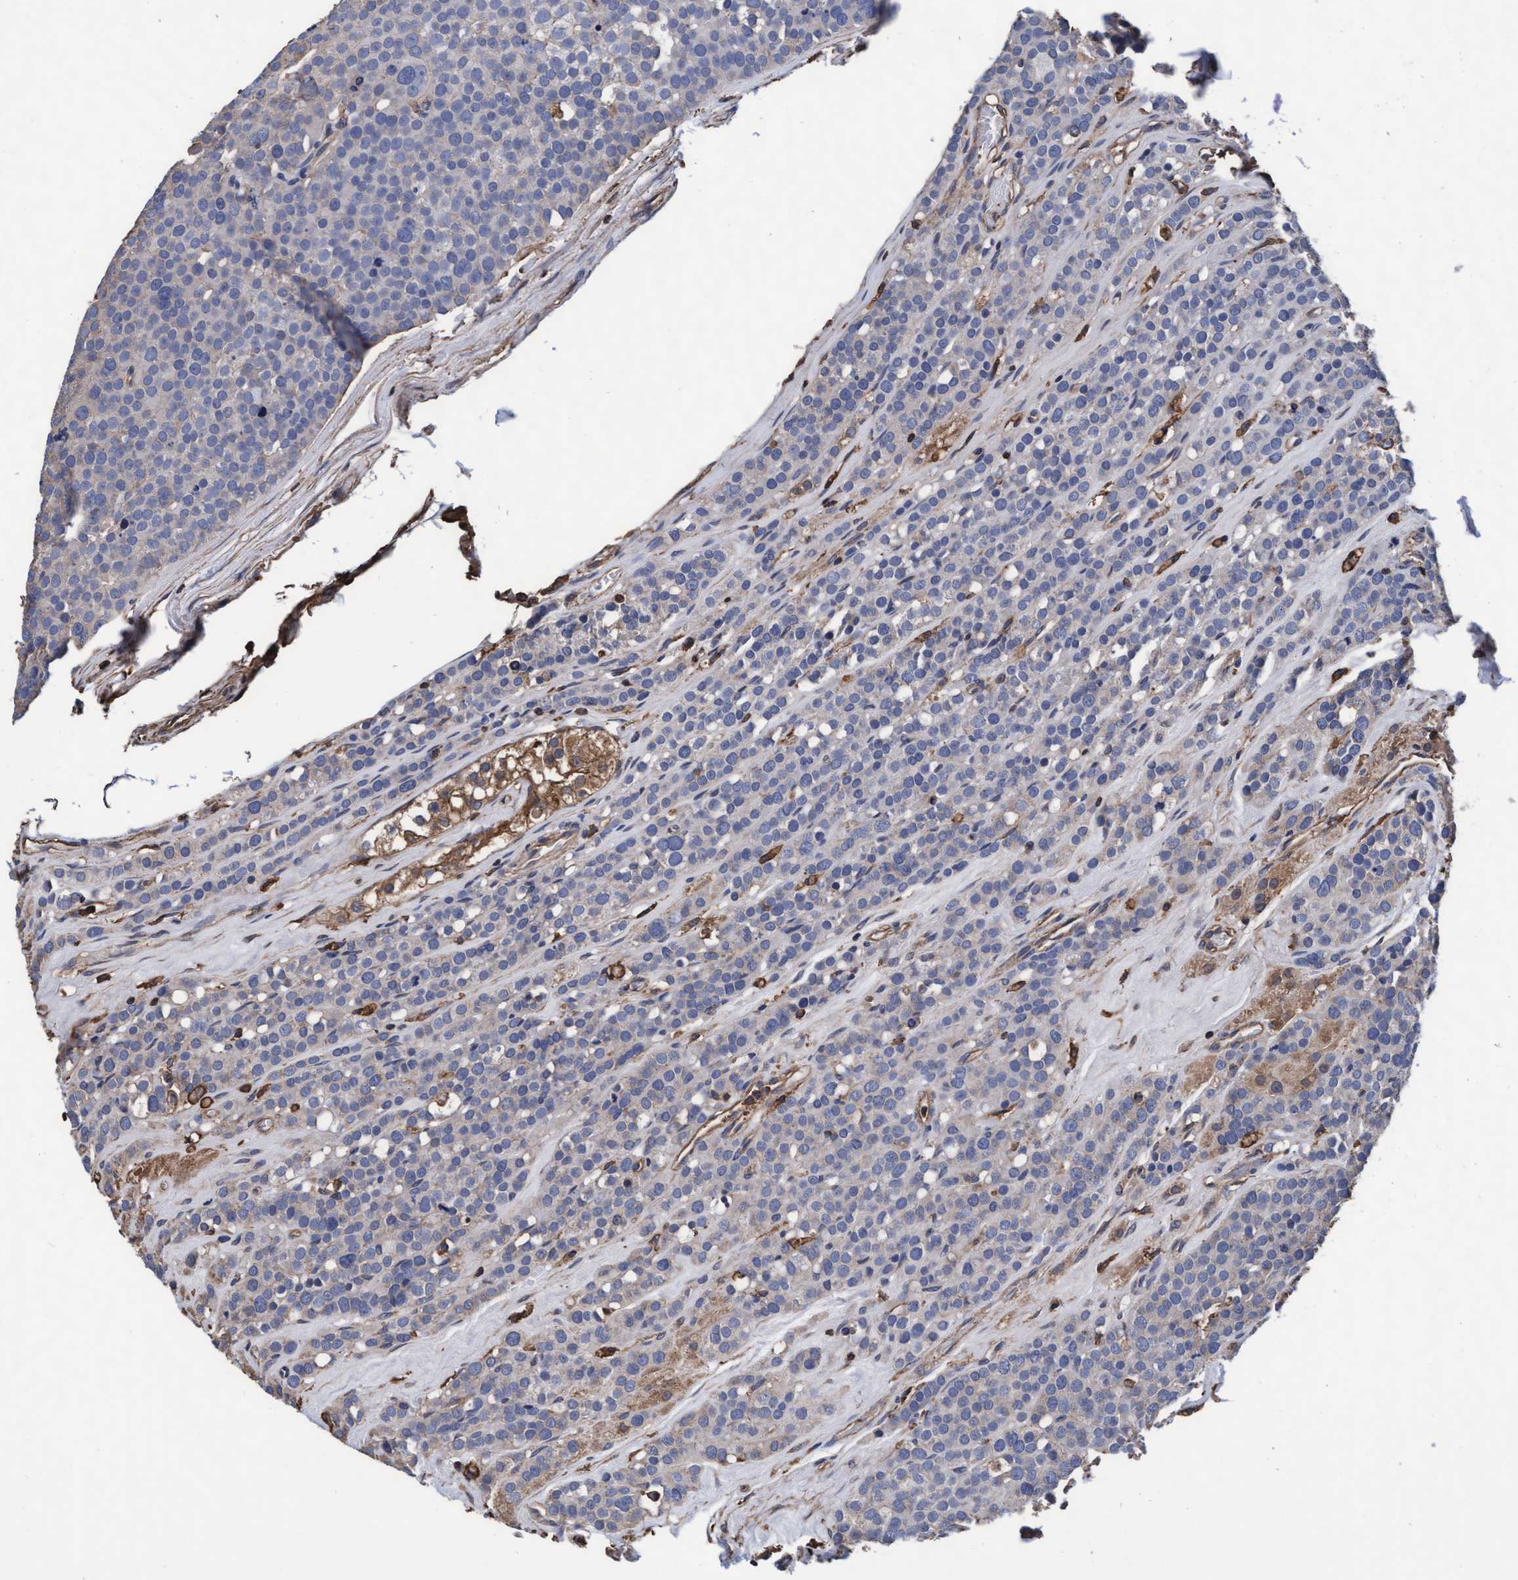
{"staining": {"intensity": "negative", "quantity": "none", "location": "none"}, "tissue": "testis cancer", "cell_type": "Tumor cells", "image_type": "cancer", "snomed": [{"axis": "morphology", "description": "Seminoma, NOS"}, {"axis": "topography", "description": "Testis"}], "caption": "An IHC histopathology image of seminoma (testis) is shown. There is no staining in tumor cells of seminoma (testis).", "gene": "GRHPR", "patient": {"sex": "male", "age": 71}}